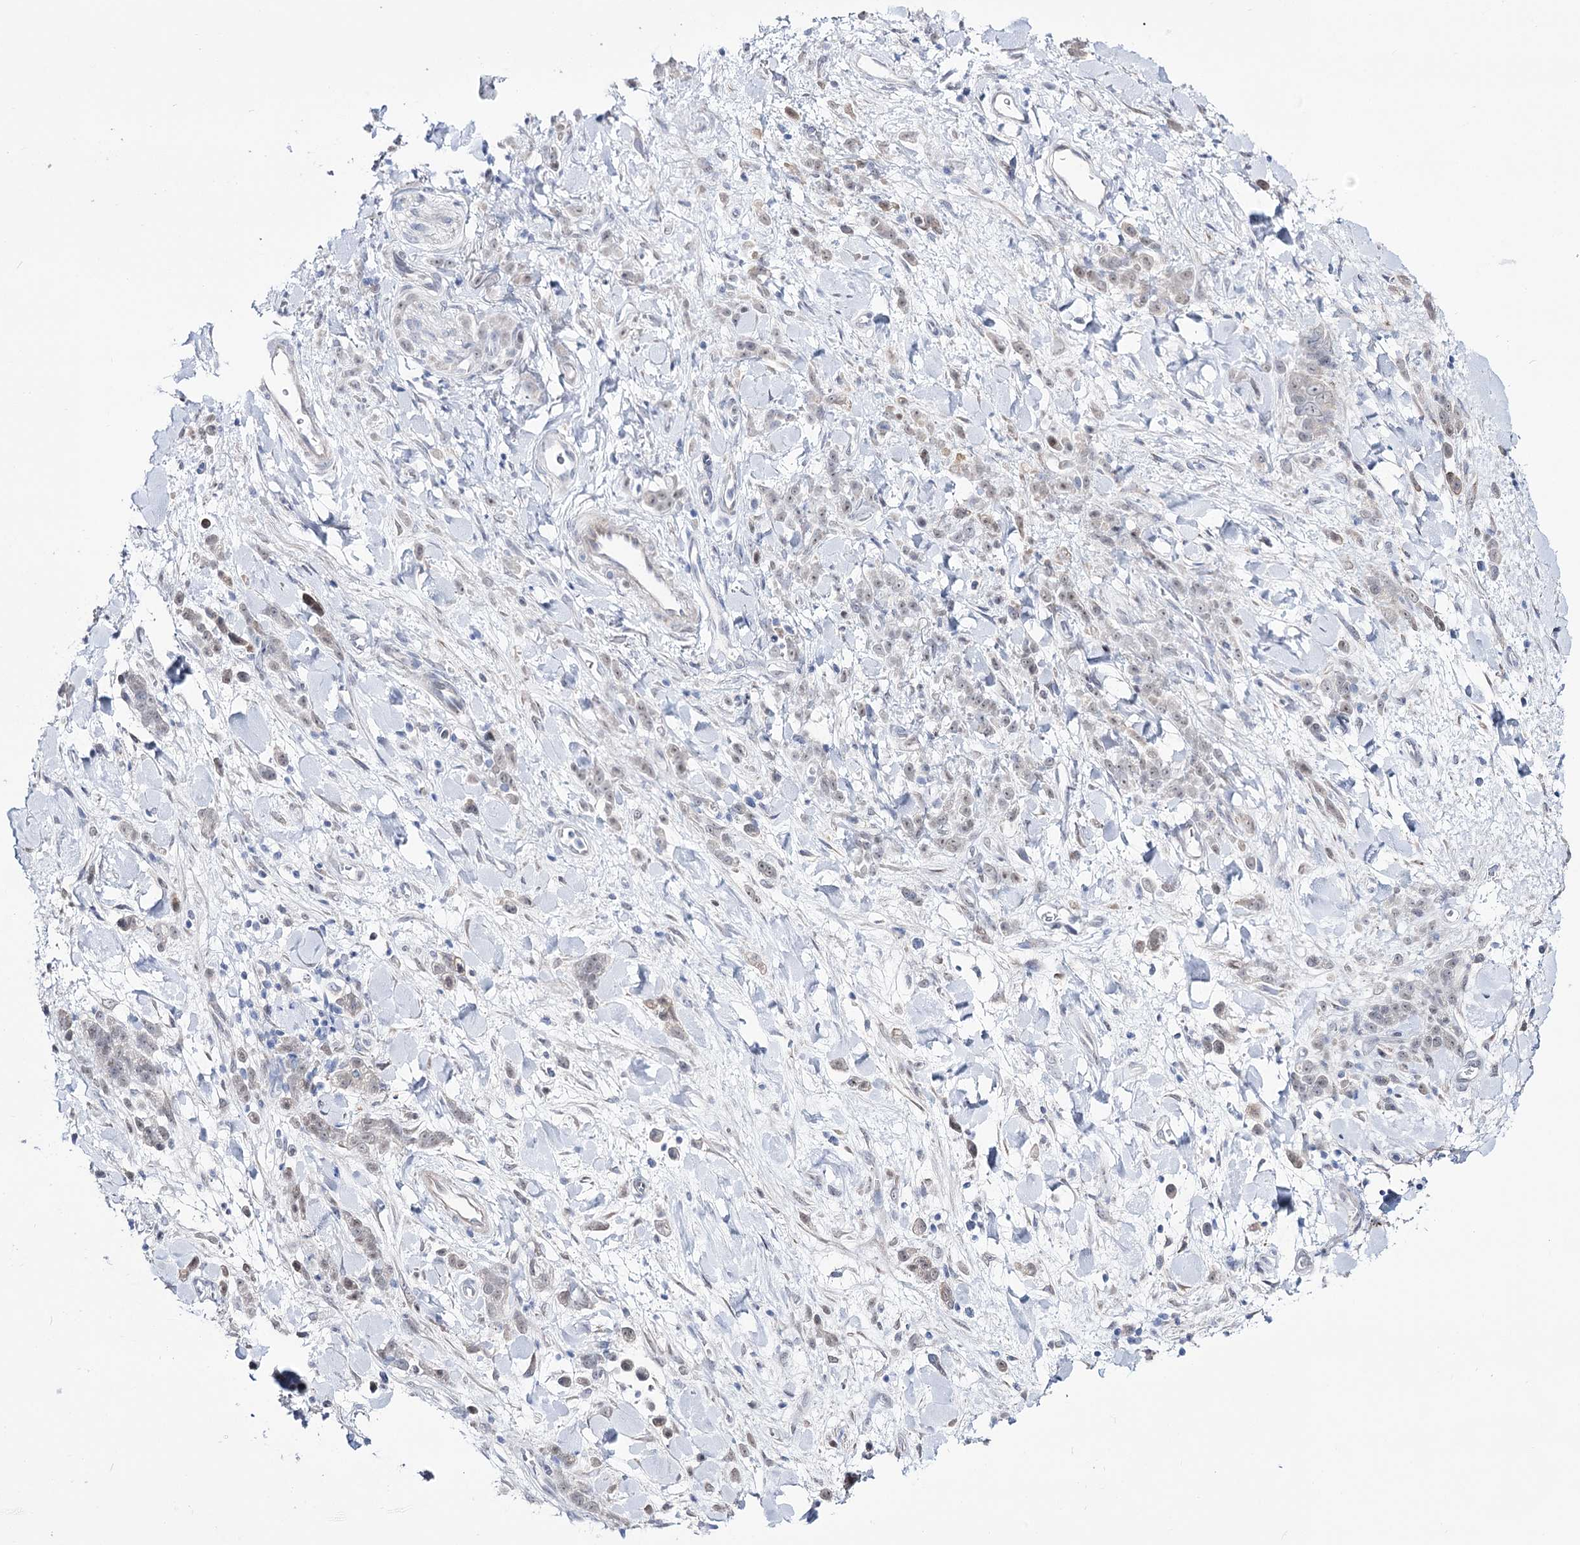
{"staining": {"intensity": "weak", "quantity": "<25%", "location": "nuclear"}, "tissue": "stomach cancer", "cell_type": "Tumor cells", "image_type": "cancer", "snomed": [{"axis": "morphology", "description": "Normal tissue, NOS"}, {"axis": "morphology", "description": "Adenocarcinoma, NOS"}, {"axis": "topography", "description": "Stomach"}], "caption": "Immunohistochemical staining of human stomach cancer (adenocarcinoma) demonstrates no significant staining in tumor cells.", "gene": "RBM15B", "patient": {"sex": "male", "age": 82}}